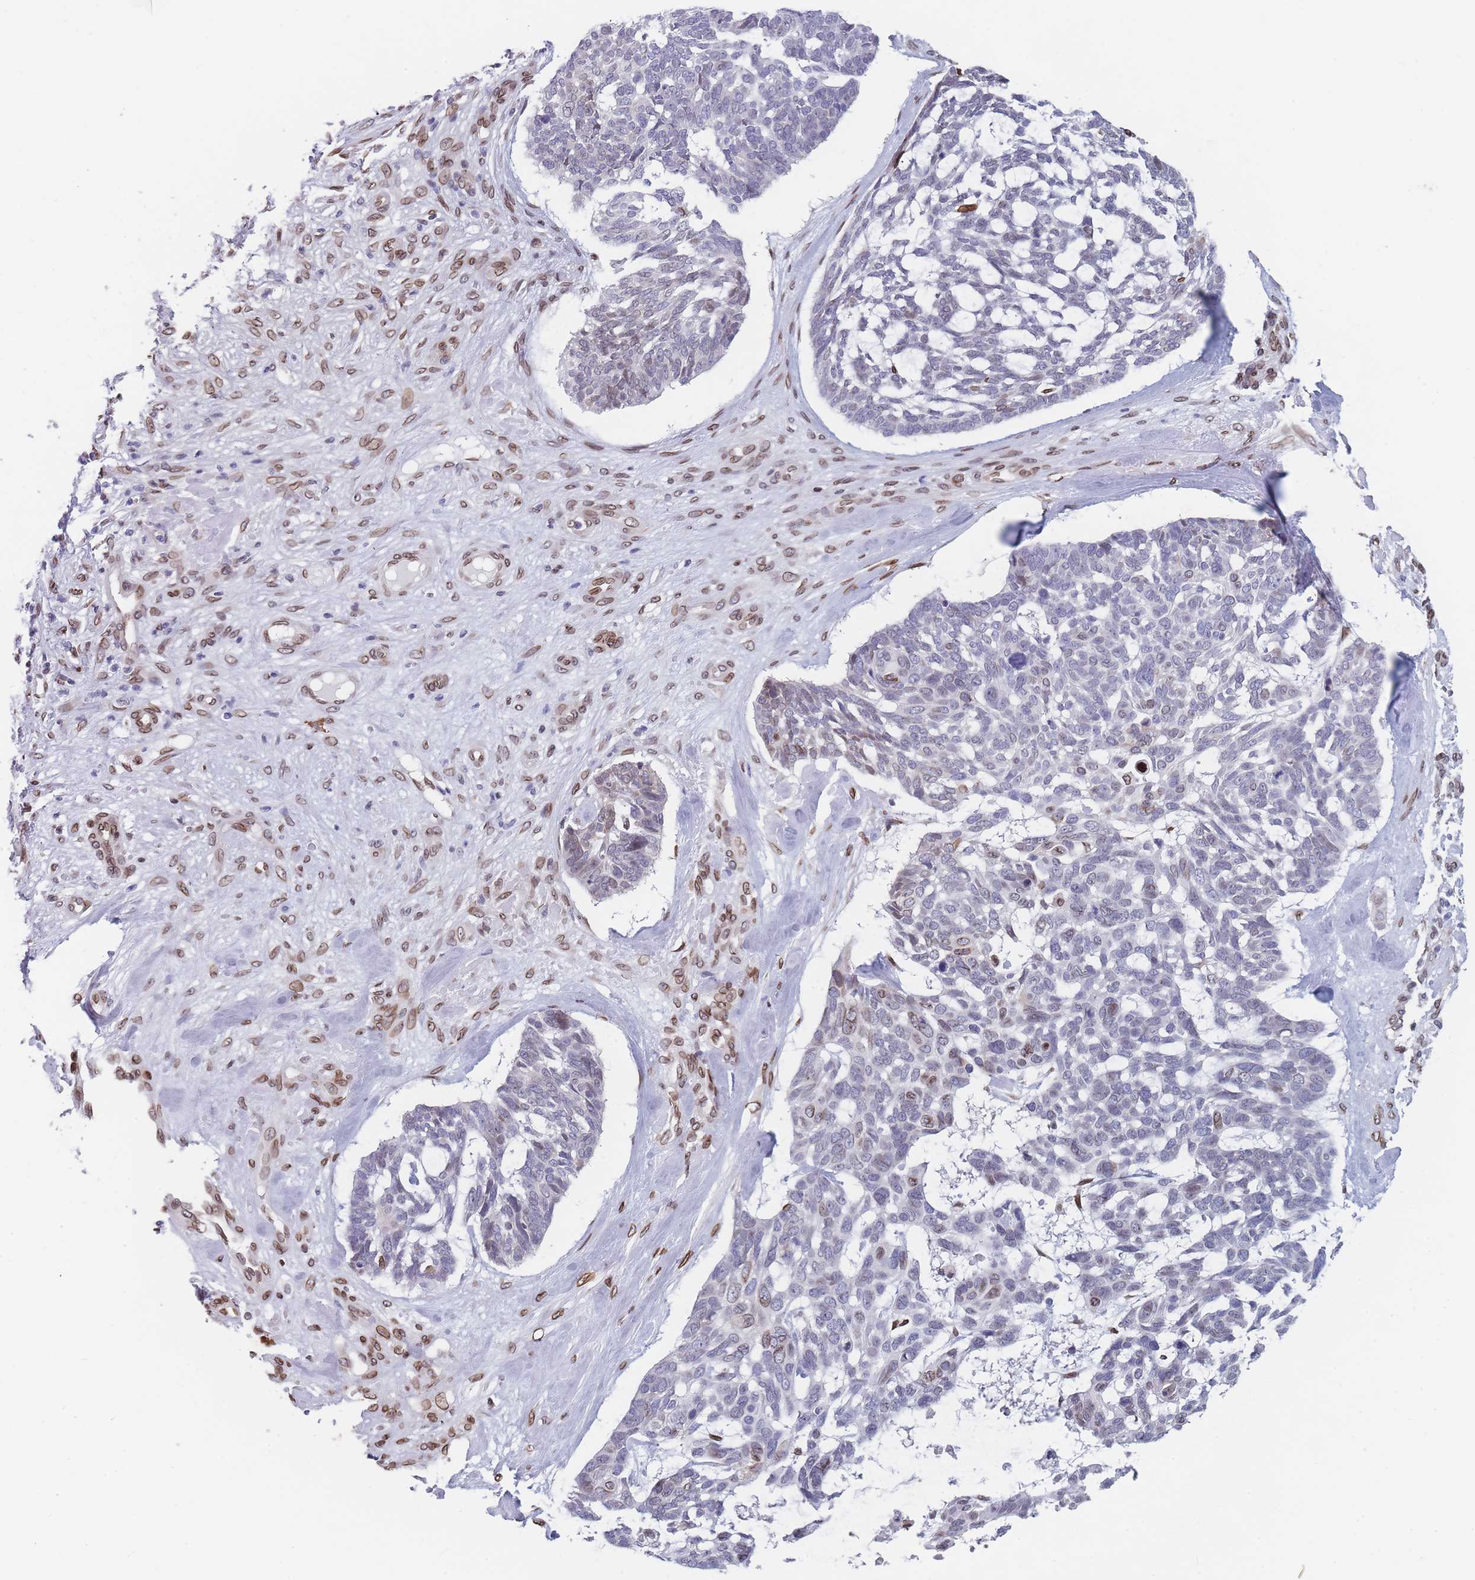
{"staining": {"intensity": "weak", "quantity": "<25%", "location": "cytoplasmic/membranous,nuclear"}, "tissue": "skin cancer", "cell_type": "Tumor cells", "image_type": "cancer", "snomed": [{"axis": "morphology", "description": "Basal cell carcinoma"}, {"axis": "topography", "description": "Skin"}], "caption": "This is an immunohistochemistry micrograph of human basal cell carcinoma (skin). There is no positivity in tumor cells.", "gene": "ZBTB1", "patient": {"sex": "male", "age": 88}}